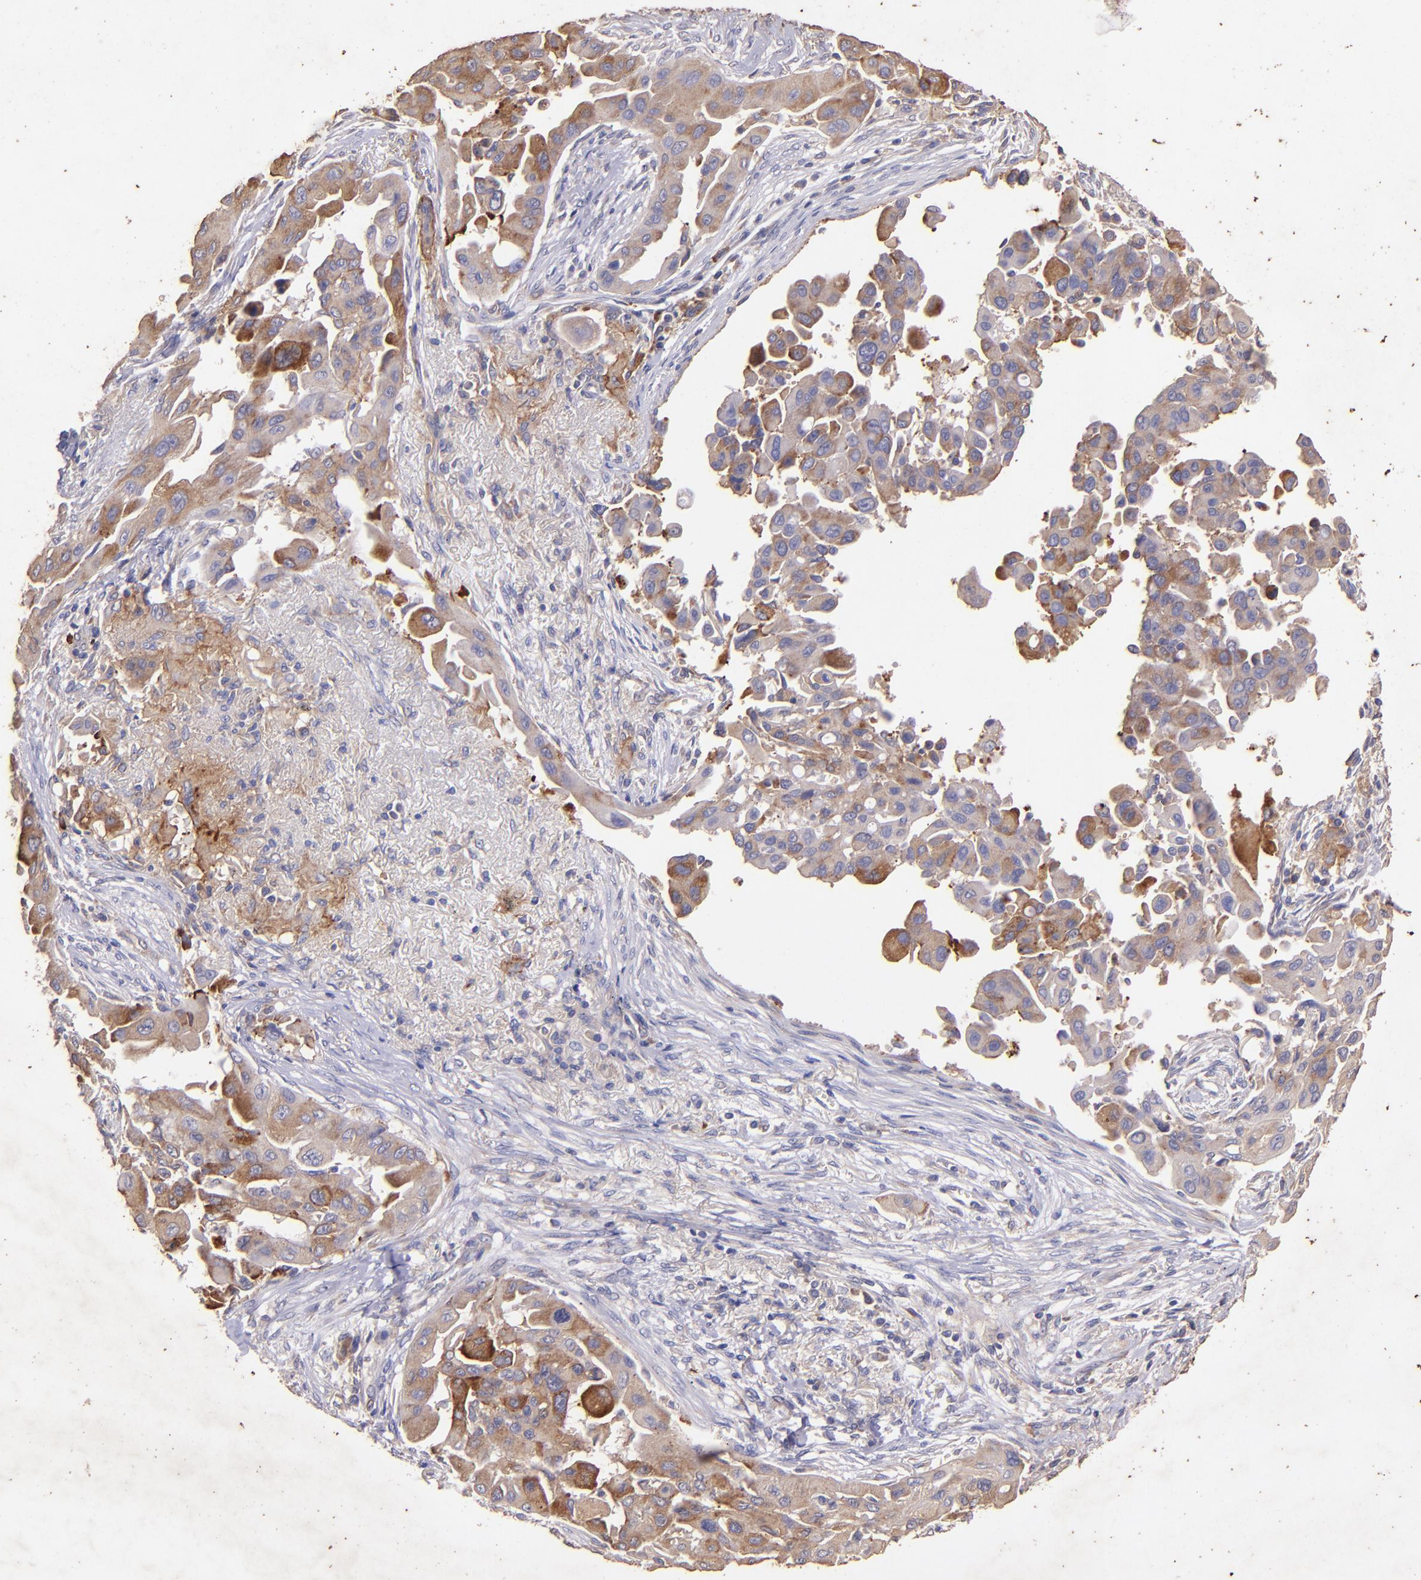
{"staining": {"intensity": "moderate", "quantity": ">75%", "location": "cytoplasmic/membranous"}, "tissue": "lung cancer", "cell_type": "Tumor cells", "image_type": "cancer", "snomed": [{"axis": "morphology", "description": "Adenocarcinoma, NOS"}, {"axis": "topography", "description": "Lung"}], "caption": "Protein expression analysis of lung adenocarcinoma demonstrates moderate cytoplasmic/membranous positivity in about >75% of tumor cells. (Brightfield microscopy of DAB IHC at high magnification).", "gene": "RET", "patient": {"sex": "male", "age": 68}}